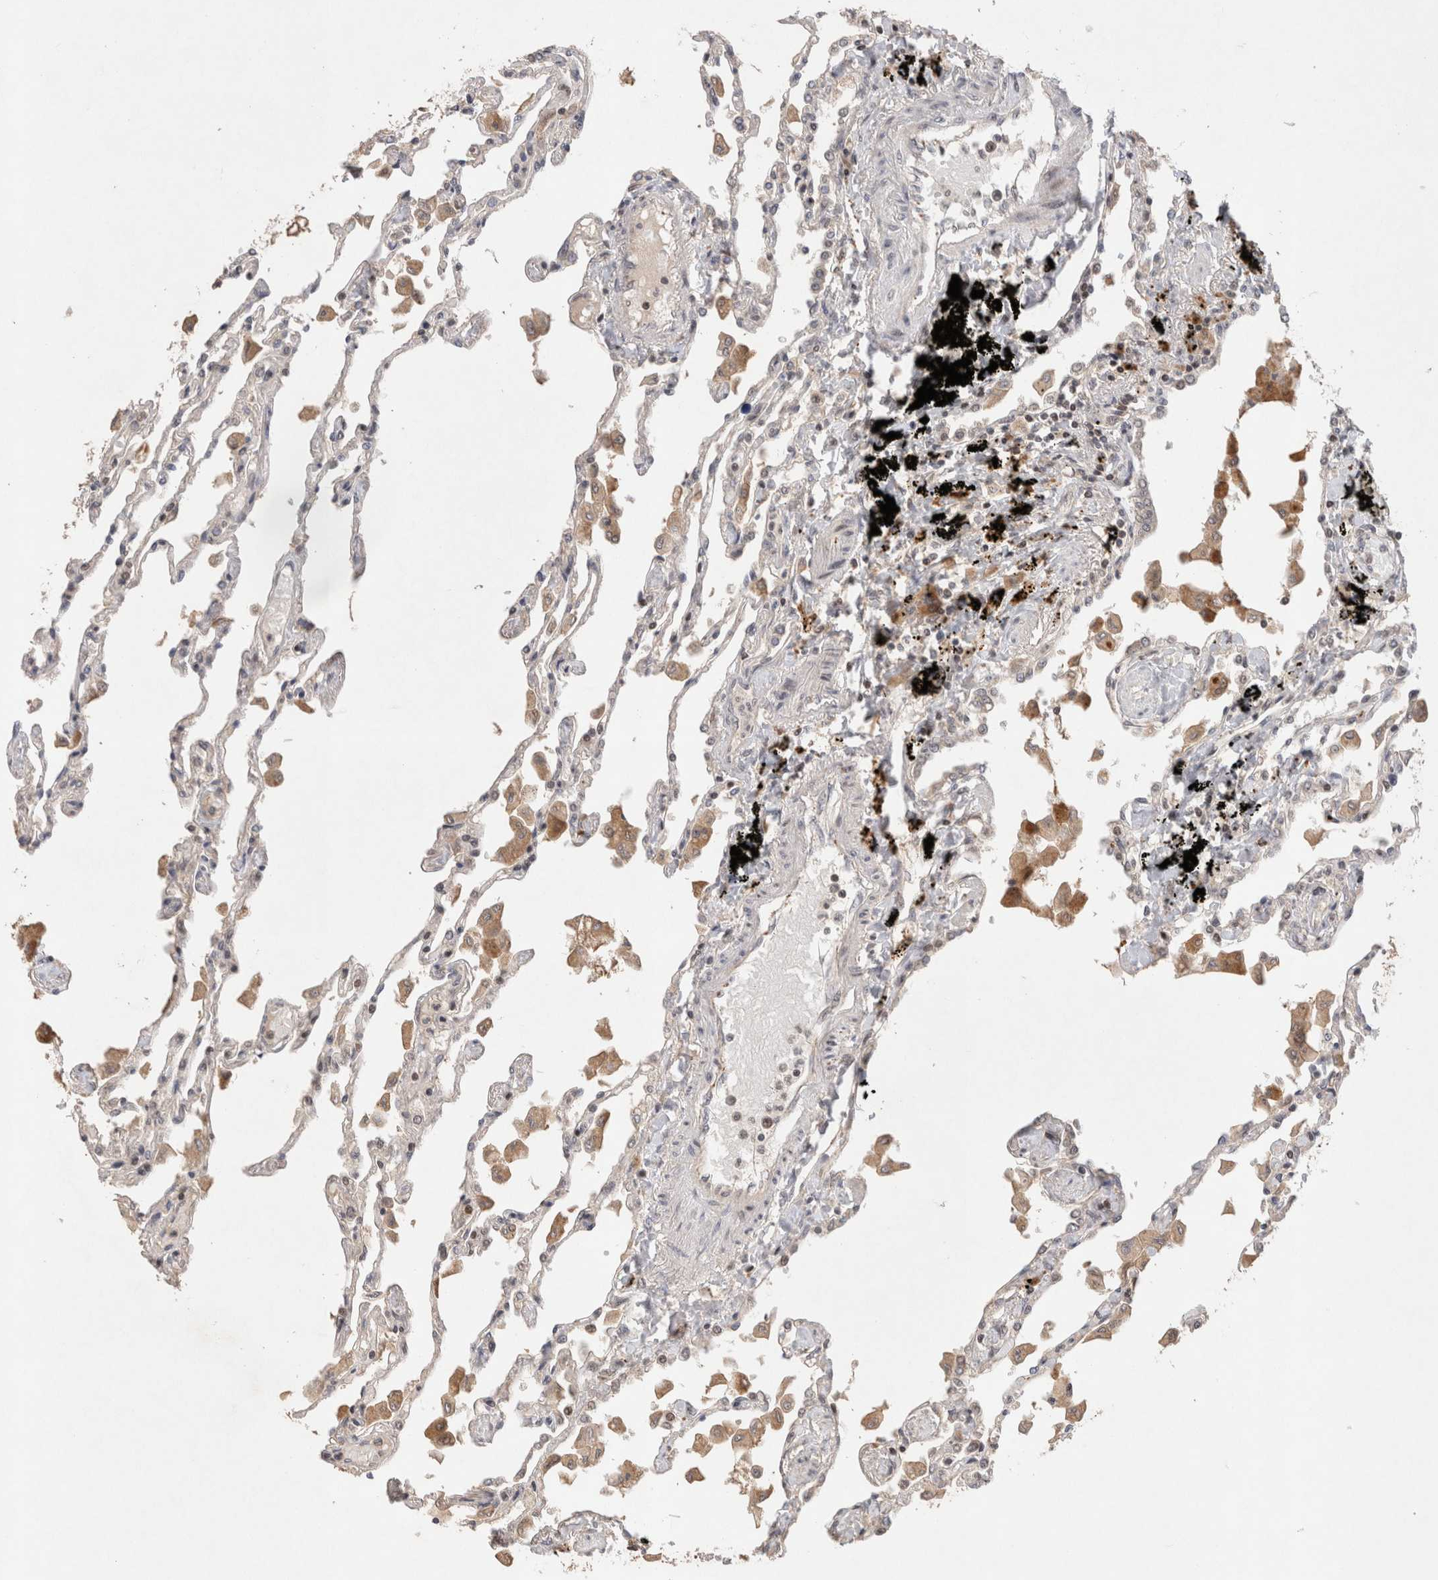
{"staining": {"intensity": "weak", "quantity": "<25%", "location": "cytoplasmic/membranous"}, "tissue": "lung", "cell_type": "Alveolar cells", "image_type": "normal", "snomed": [{"axis": "morphology", "description": "Normal tissue, NOS"}, {"axis": "topography", "description": "Bronchus"}, {"axis": "topography", "description": "Lung"}], "caption": "High power microscopy photomicrograph of an IHC photomicrograph of normal lung, revealing no significant staining in alveolar cells. (DAB IHC visualized using brightfield microscopy, high magnification).", "gene": "SYDE2", "patient": {"sex": "female", "age": 49}}